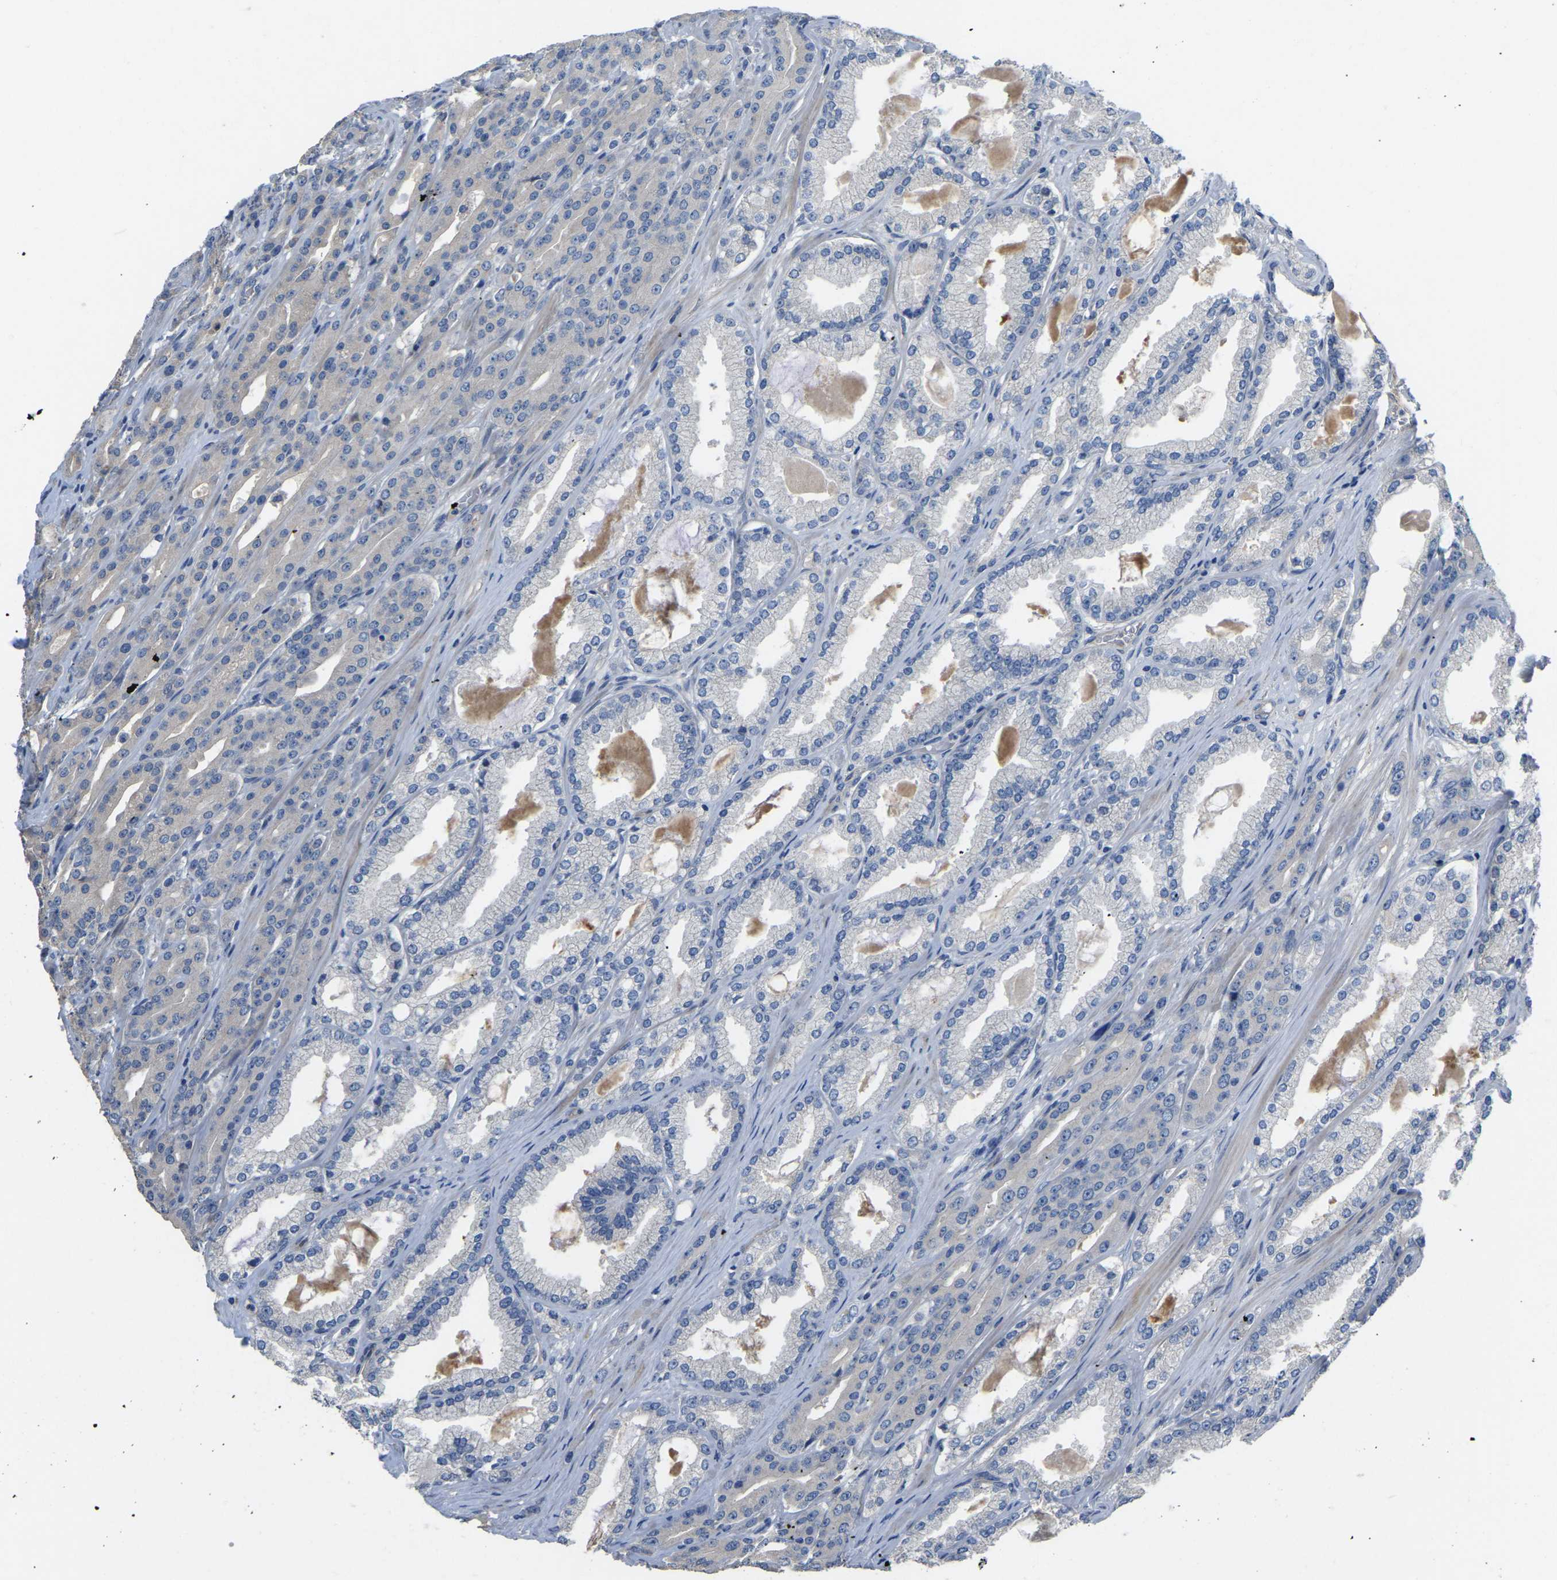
{"staining": {"intensity": "negative", "quantity": "none", "location": "none"}, "tissue": "prostate cancer", "cell_type": "Tumor cells", "image_type": "cancer", "snomed": [{"axis": "morphology", "description": "Adenocarcinoma, High grade"}, {"axis": "topography", "description": "Prostate"}], "caption": "An image of prostate cancer (adenocarcinoma (high-grade)) stained for a protein demonstrates no brown staining in tumor cells.", "gene": "HIGD2B", "patient": {"sex": "male", "age": 71}}